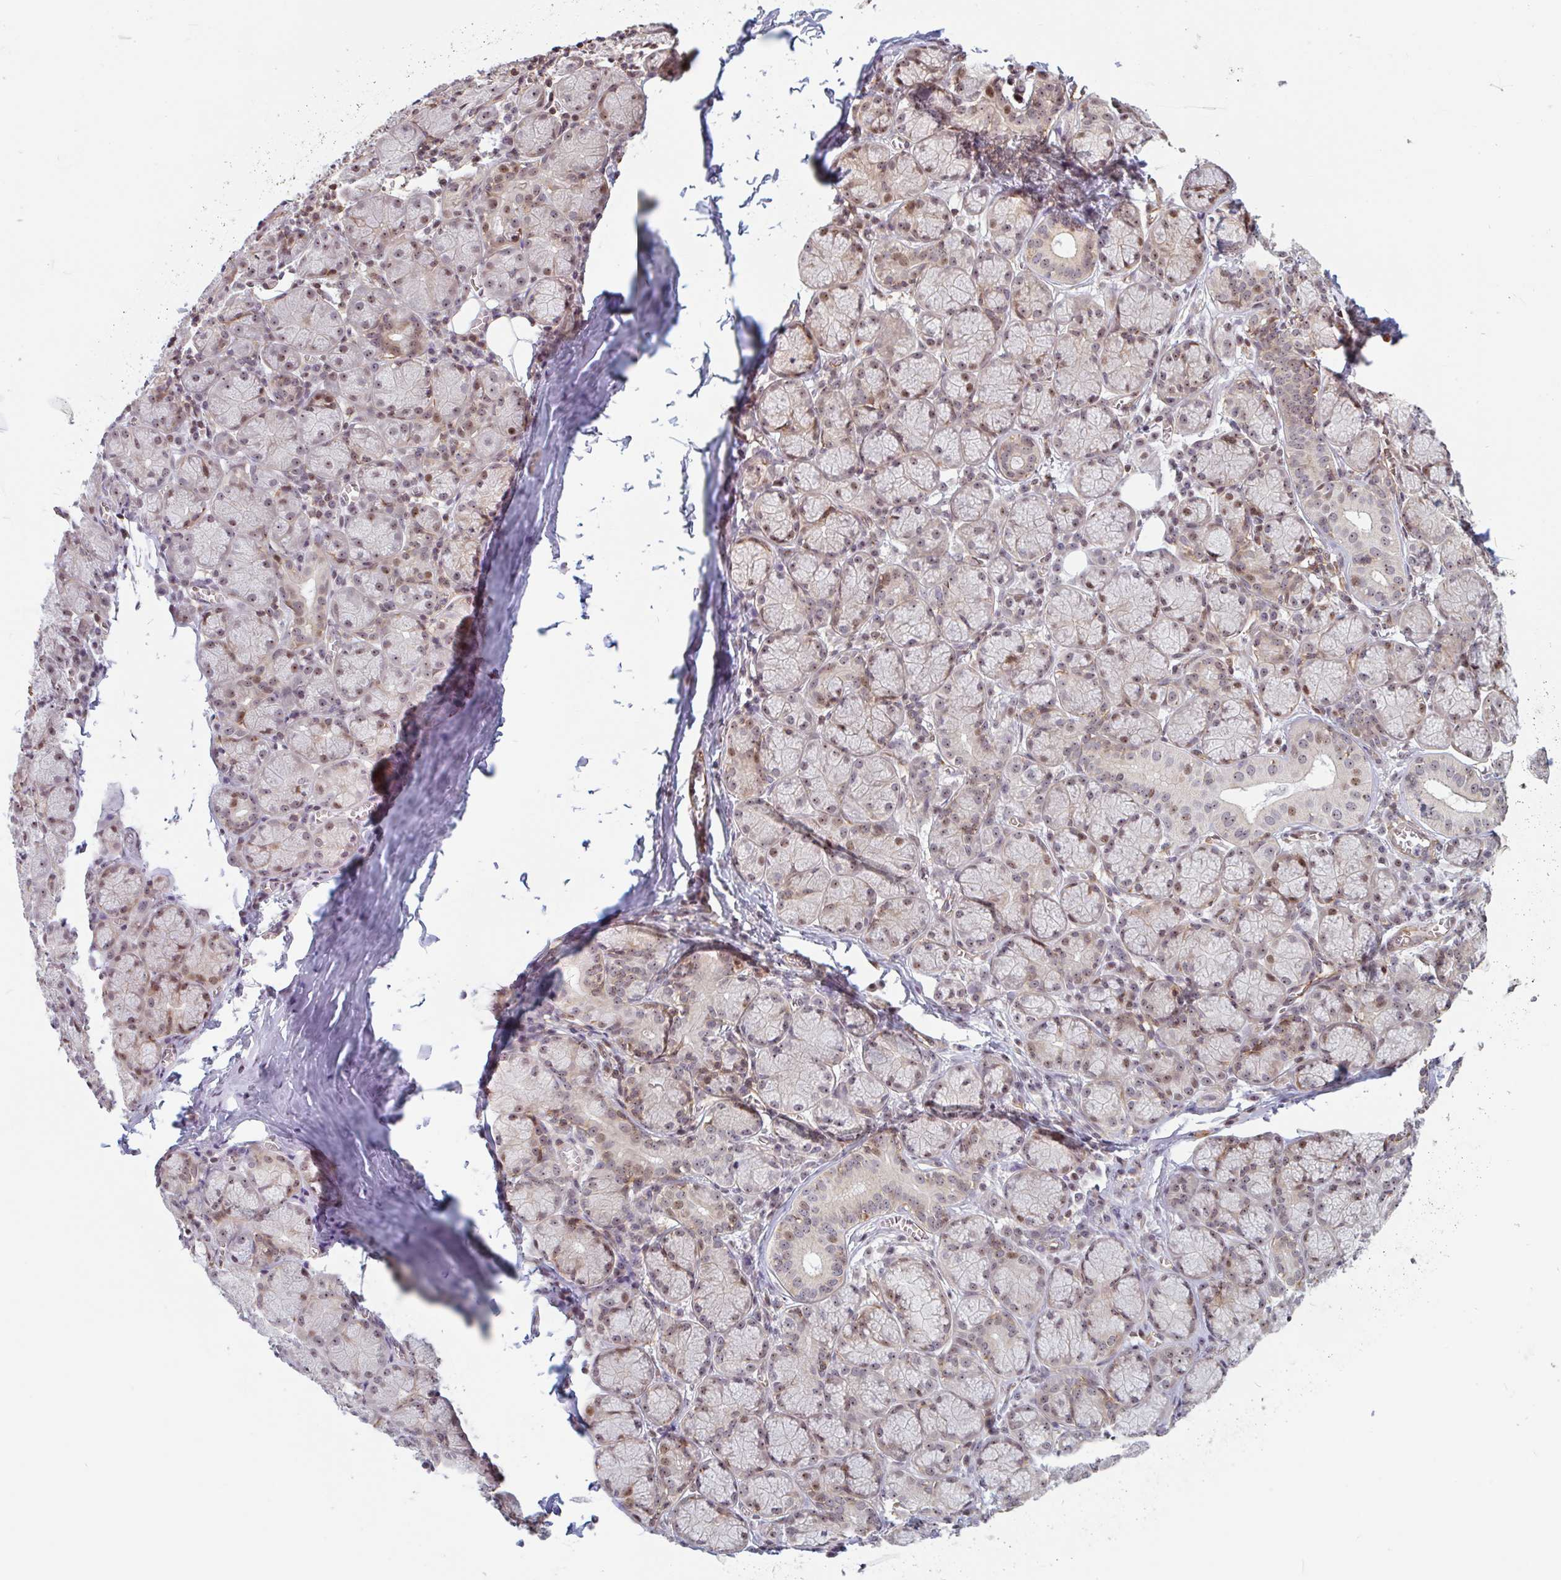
{"staining": {"intensity": "moderate", "quantity": "25%-75%", "location": "cytoplasmic/membranous,nuclear"}, "tissue": "salivary gland", "cell_type": "Glandular cells", "image_type": "normal", "snomed": [{"axis": "morphology", "description": "Normal tissue, NOS"}, {"axis": "topography", "description": "Salivary gland"}], "caption": "Benign salivary gland was stained to show a protein in brown. There is medium levels of moderate cytoplasmic/membranous,nuclear staining in approximately 25%-75% of glandular cells. The staining was performed using DAB to visualize the protein expression in brown, while the nuclei were stained in blue with hematoxylin (Magnification: 20x).", "gene": "ZNF689", "patient": {"sex": "female", "age": 24}}